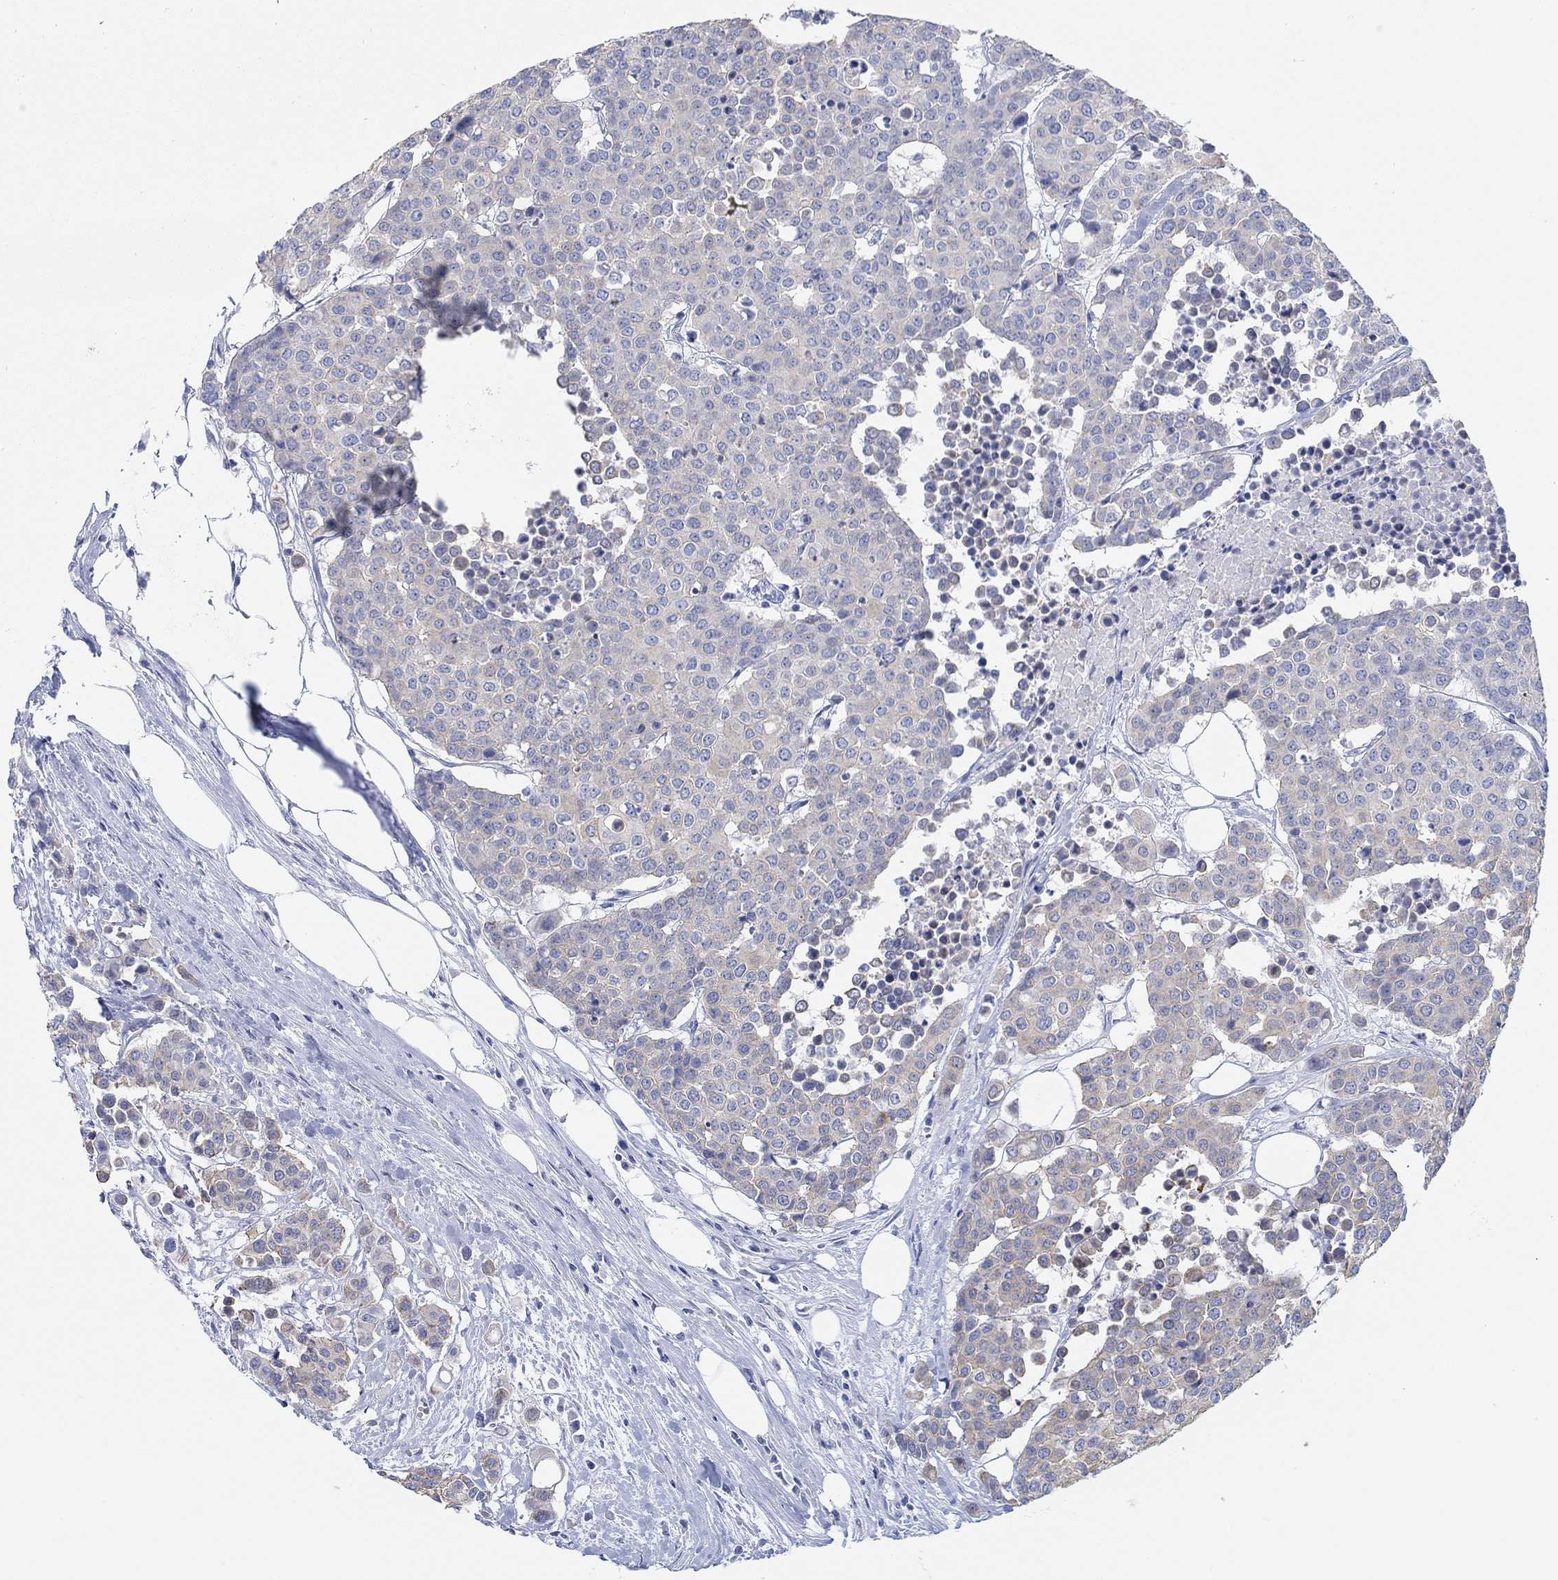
{"staining": {"intensity": "negative", "quantity": "none", "location": "none"}, "tissue": "carcinoid", "cell_type": "Tumor cells", "image_type": "cancer", "snomed": [{"axis": "morphology", "description": "Carcinoid, malignant, NOS"}, {"axis": "topography", "description": "Colon"}], "caption": "Immunohistochemistry (IHC) of human carcinoid demonstrates no positivity in tumor cells. (DAB (3,3'-diaminobenzidine) immunohistochemistry (IHC) with hematoxylin counter stain).", "gene": "AK8", "patient": {"sex": "male", "age": 81}}